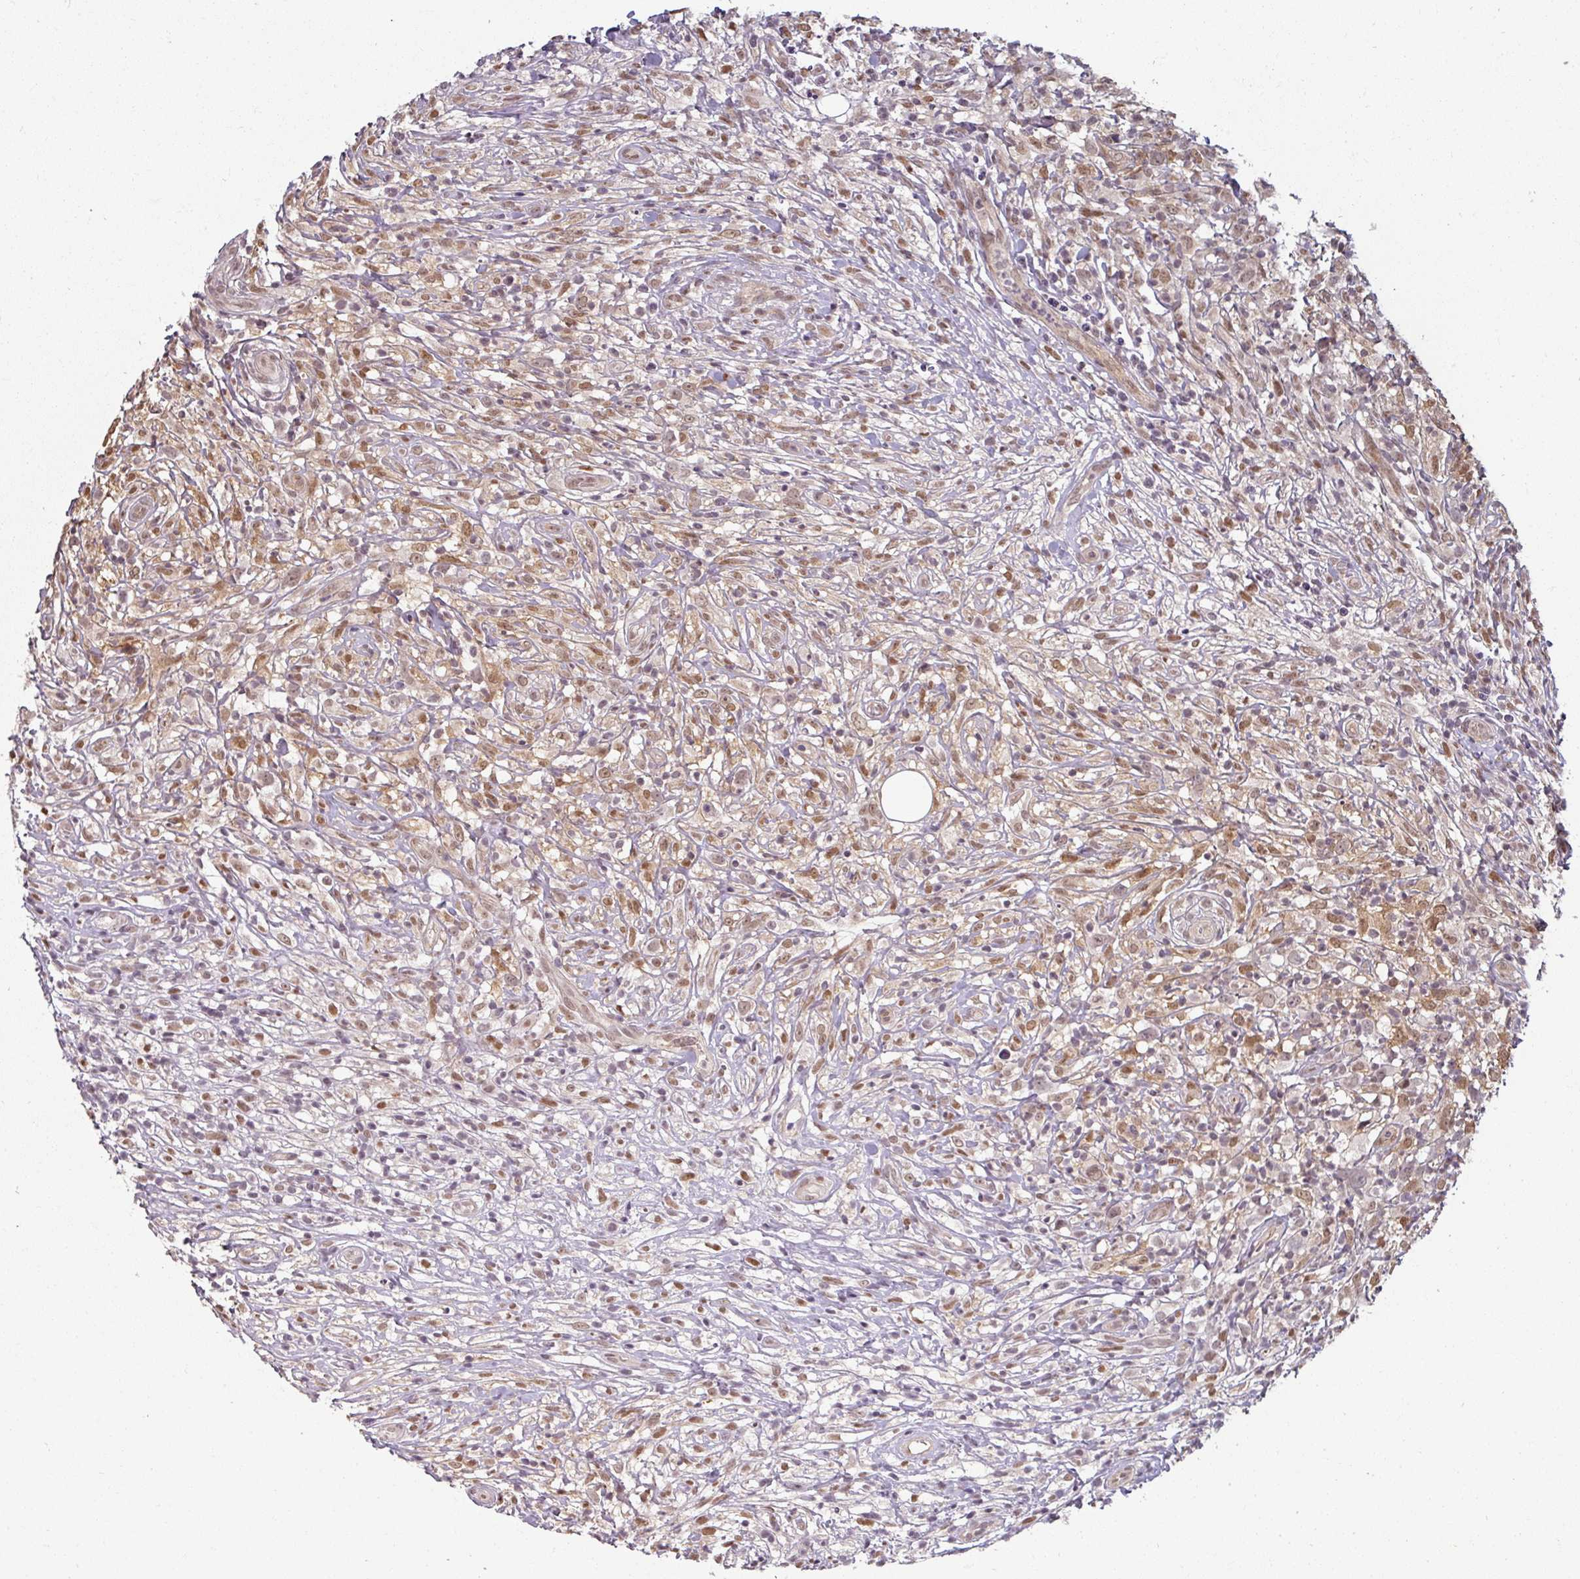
{"staining": {"intensity": "weak", "quantity": ">75%", "location": "nuclear"}, "tissue": "lymphoma", "cell_type": "Tumor cells", "image_type": "cancer", "snomed": [{"axis": "morphology", "description": "Hodgkin's disease, NOS"}, {"axis": "topography", "description": "No Tissue"}], "caption": "Tumor cells exhibit low levels of weak nuclear expression in about >75% of cells in human Hodgkin's disease.", "gene": "GTF2H3", "patient": {"sex": "female", "age": 21}}